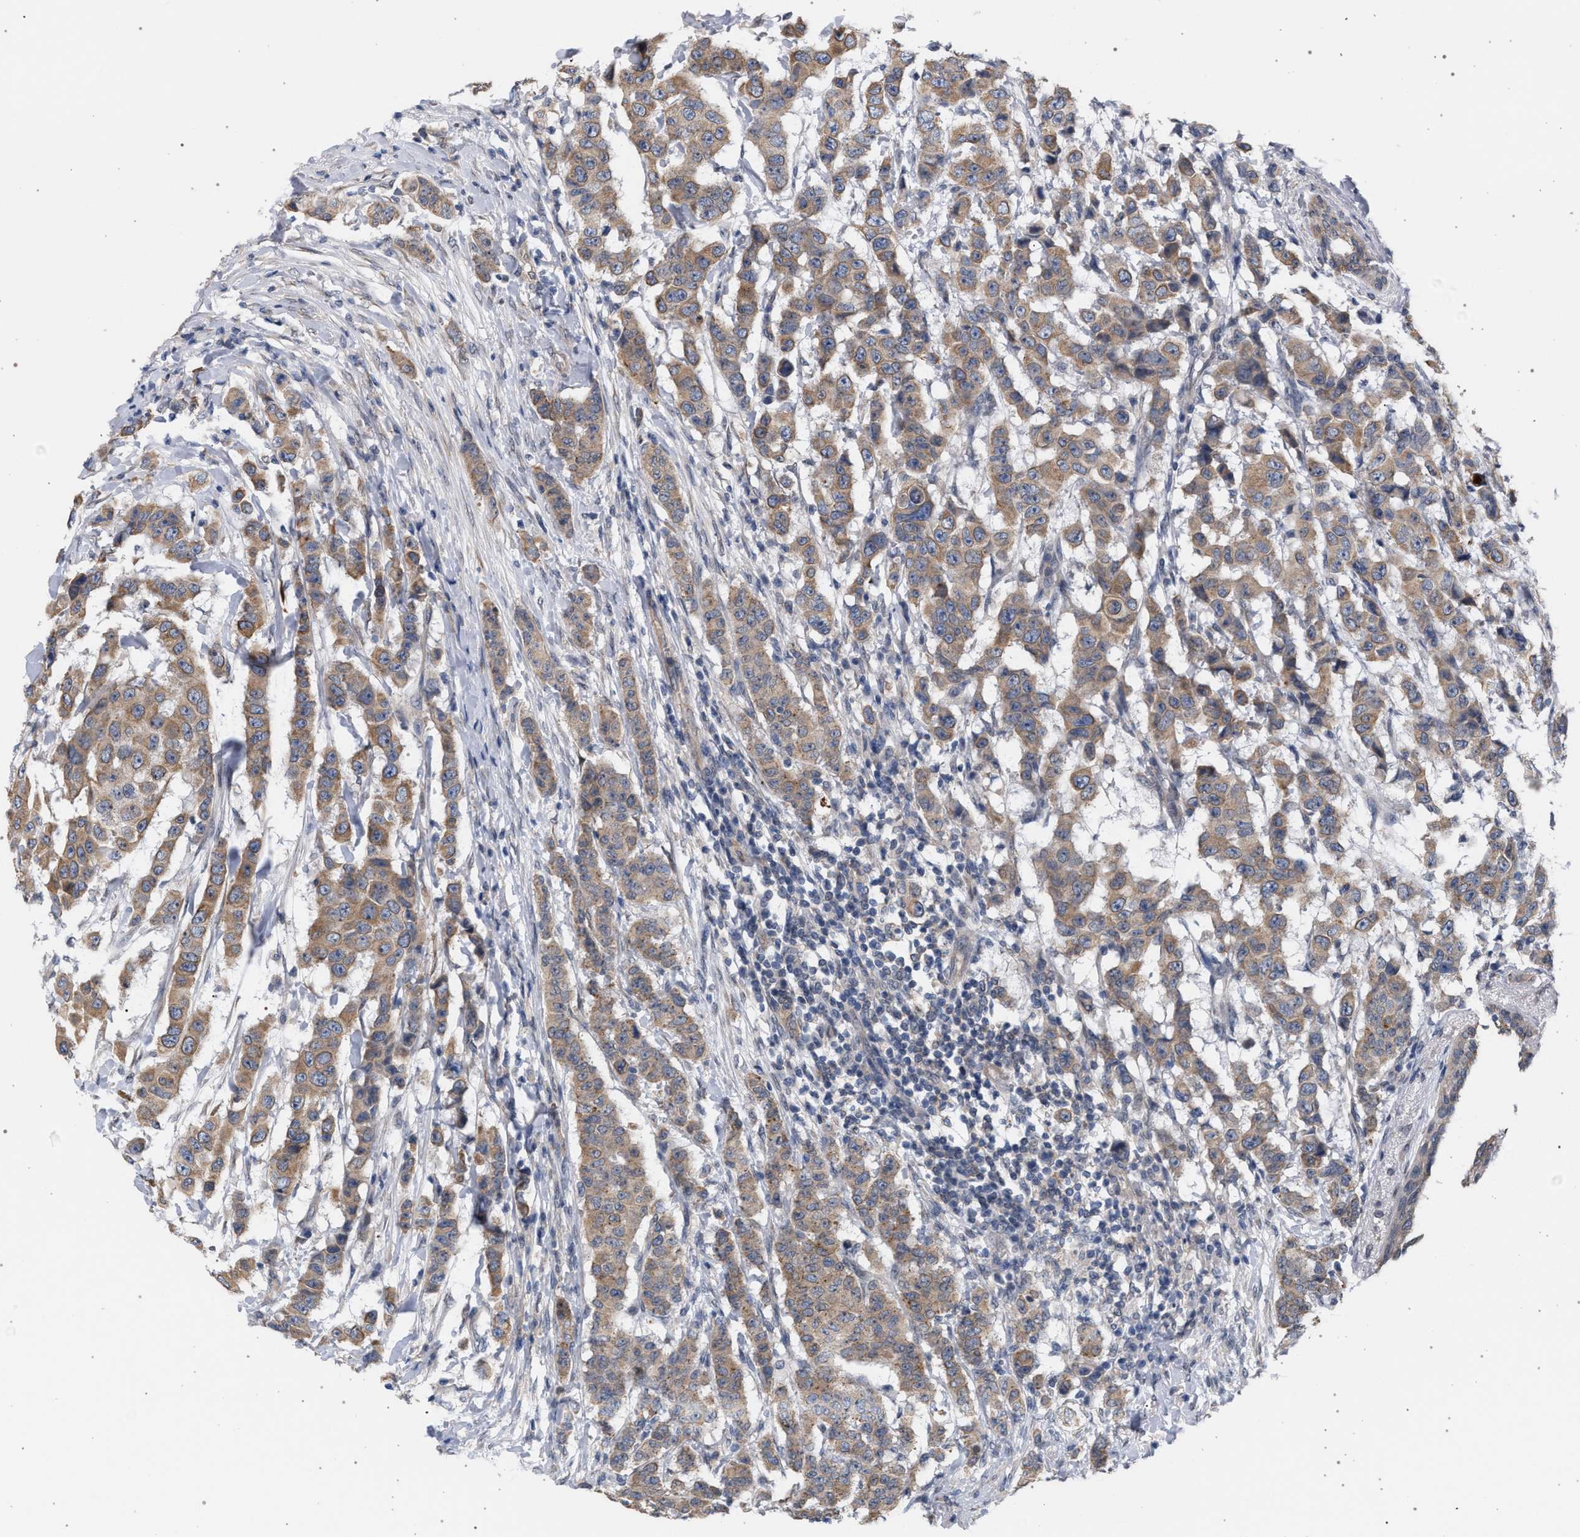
{"staining": {"intensity": "moderate", "quantity": ">75%", "location": "cytoplasmic/membranous"}, "tissue": "breast cancer", "cell_type": "Tumor cells", "image_type": "cancer", "snomed": [{"axis": "morphology", "description": "Duct carcinoma"}, {"axis": "topography", "description": "Breast"}], "caption": "Human breast cancer stained for a protein (brown) shows moderate cytoplasmic/membranous positive staining in approximately >75% of tumor cells.", "gene": "ARPC5L", "patient": {"sex": "female", "age": 40}}